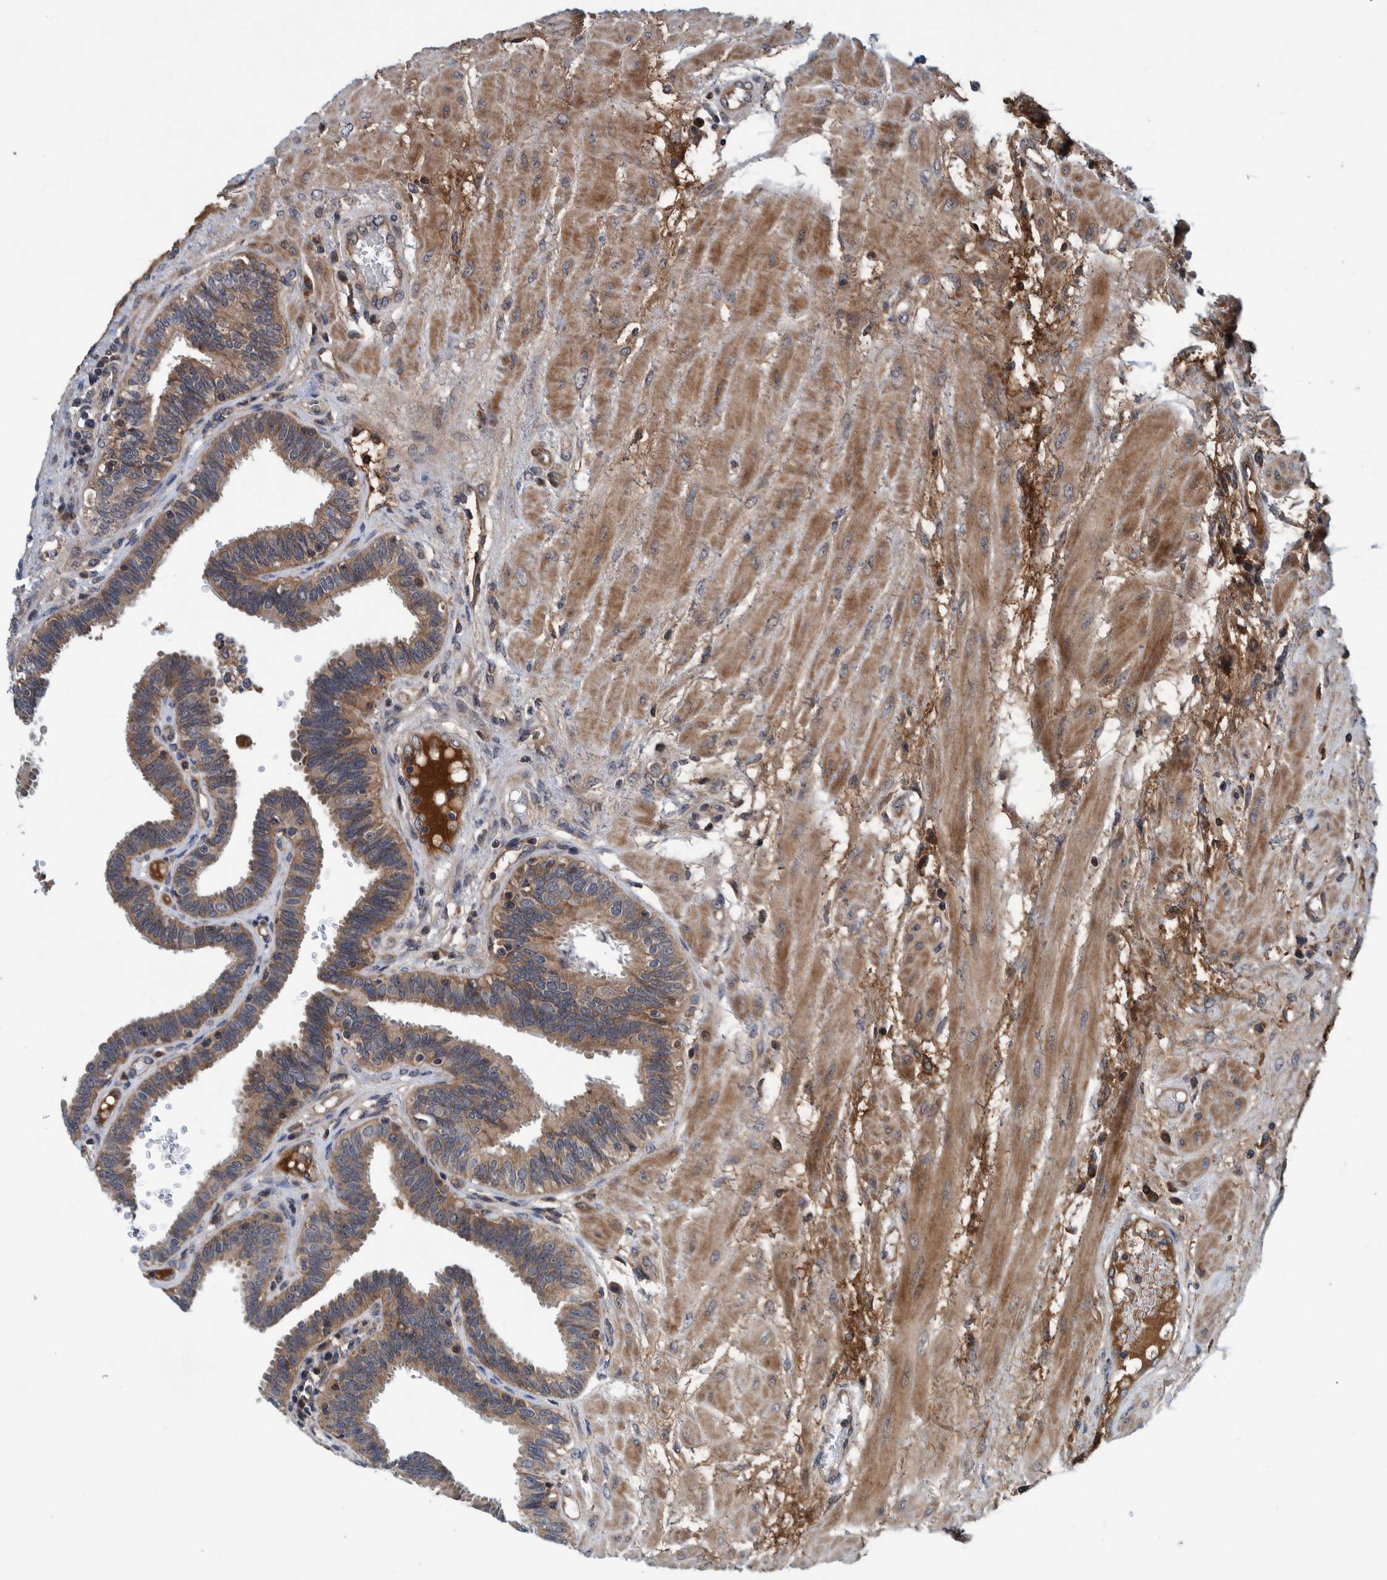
{"staining": {"intensity": "moderate", "quantity": ">75%", "location": "cytoplasmic/membranous"}, "tissue": "fallopian tube", "cell_type": "Glandular cells", "image_type": "normal", "snomed": [{"axis": "morphology", "description": "Normal tissue, NOS"}, {"axis": "topography", "description": "Fallopian tube"}], "caption": "Protein staining displays moderate cytoplasmic/membranous positivity in approximately >75% of glandular cells in benign fallopian tube. Using DAB (brown) and hematoxylin (blue) stains, captured at high magnification using brightfield microscopy.", "gene": "ITIH3", "patient": {"sex": "female", "age": 32}}